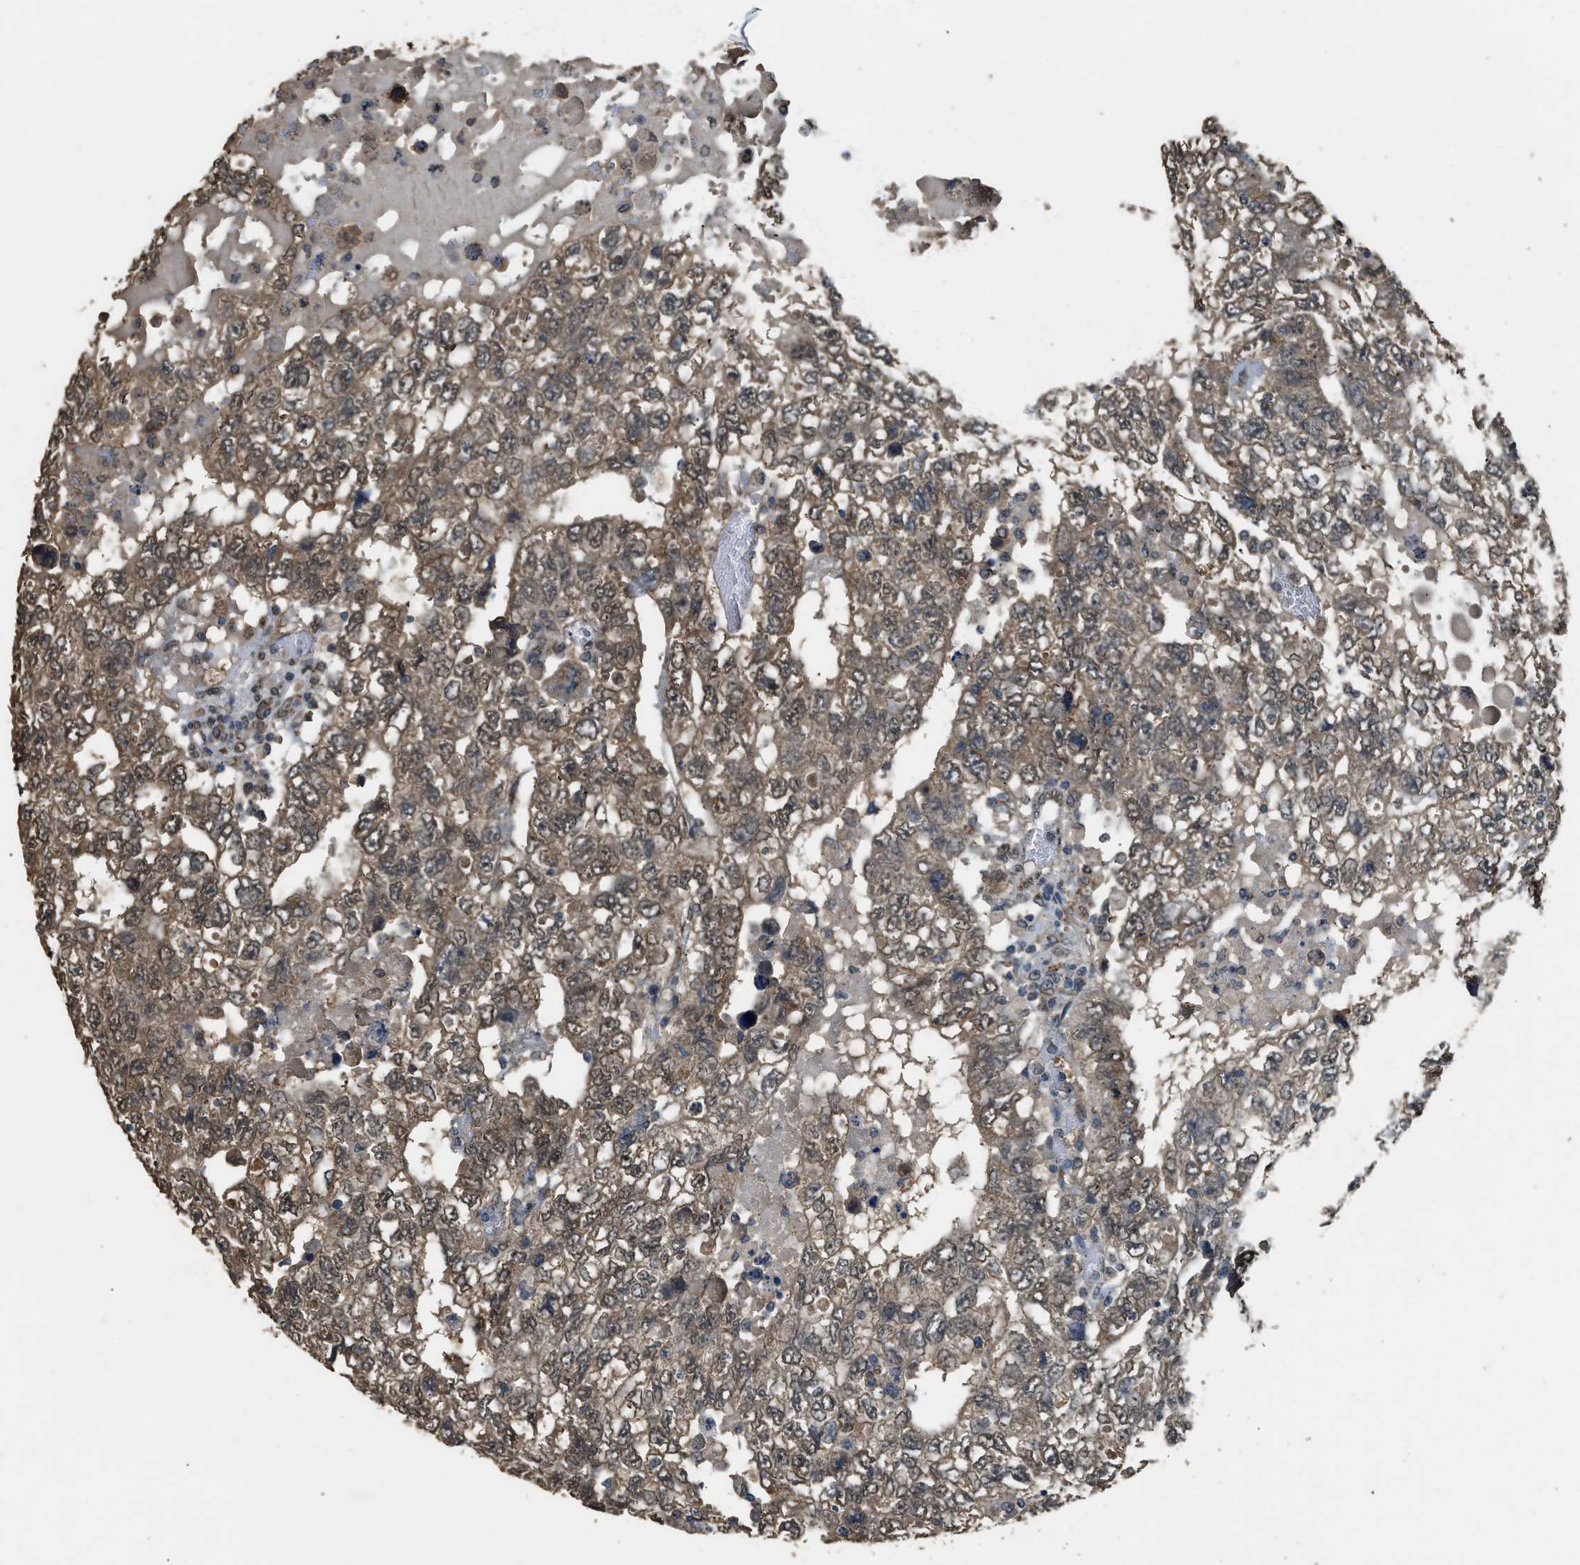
{"staining": {"intensity": "moderate", "quantity": ">75%", "location": "cytoplasmic/membranous"}, "tissue": "testis cancer", "cell_type": "Tumor cells", "image_type": "cancer", "snomed": [{"axis": "morphology", "description": "Carcinoma, Embryonal, NOS"}, {"axis": "topography", "description": "Testis"}], "caption": "Testis embryonal carcinoma tissue exhibits moderate cytoplasmic/membranous staining in approximately >75% of tumor cells, visualized by immunohistochemistry.", "gene": "IPO7", "patient": {"sex": "male", "age": 36}}